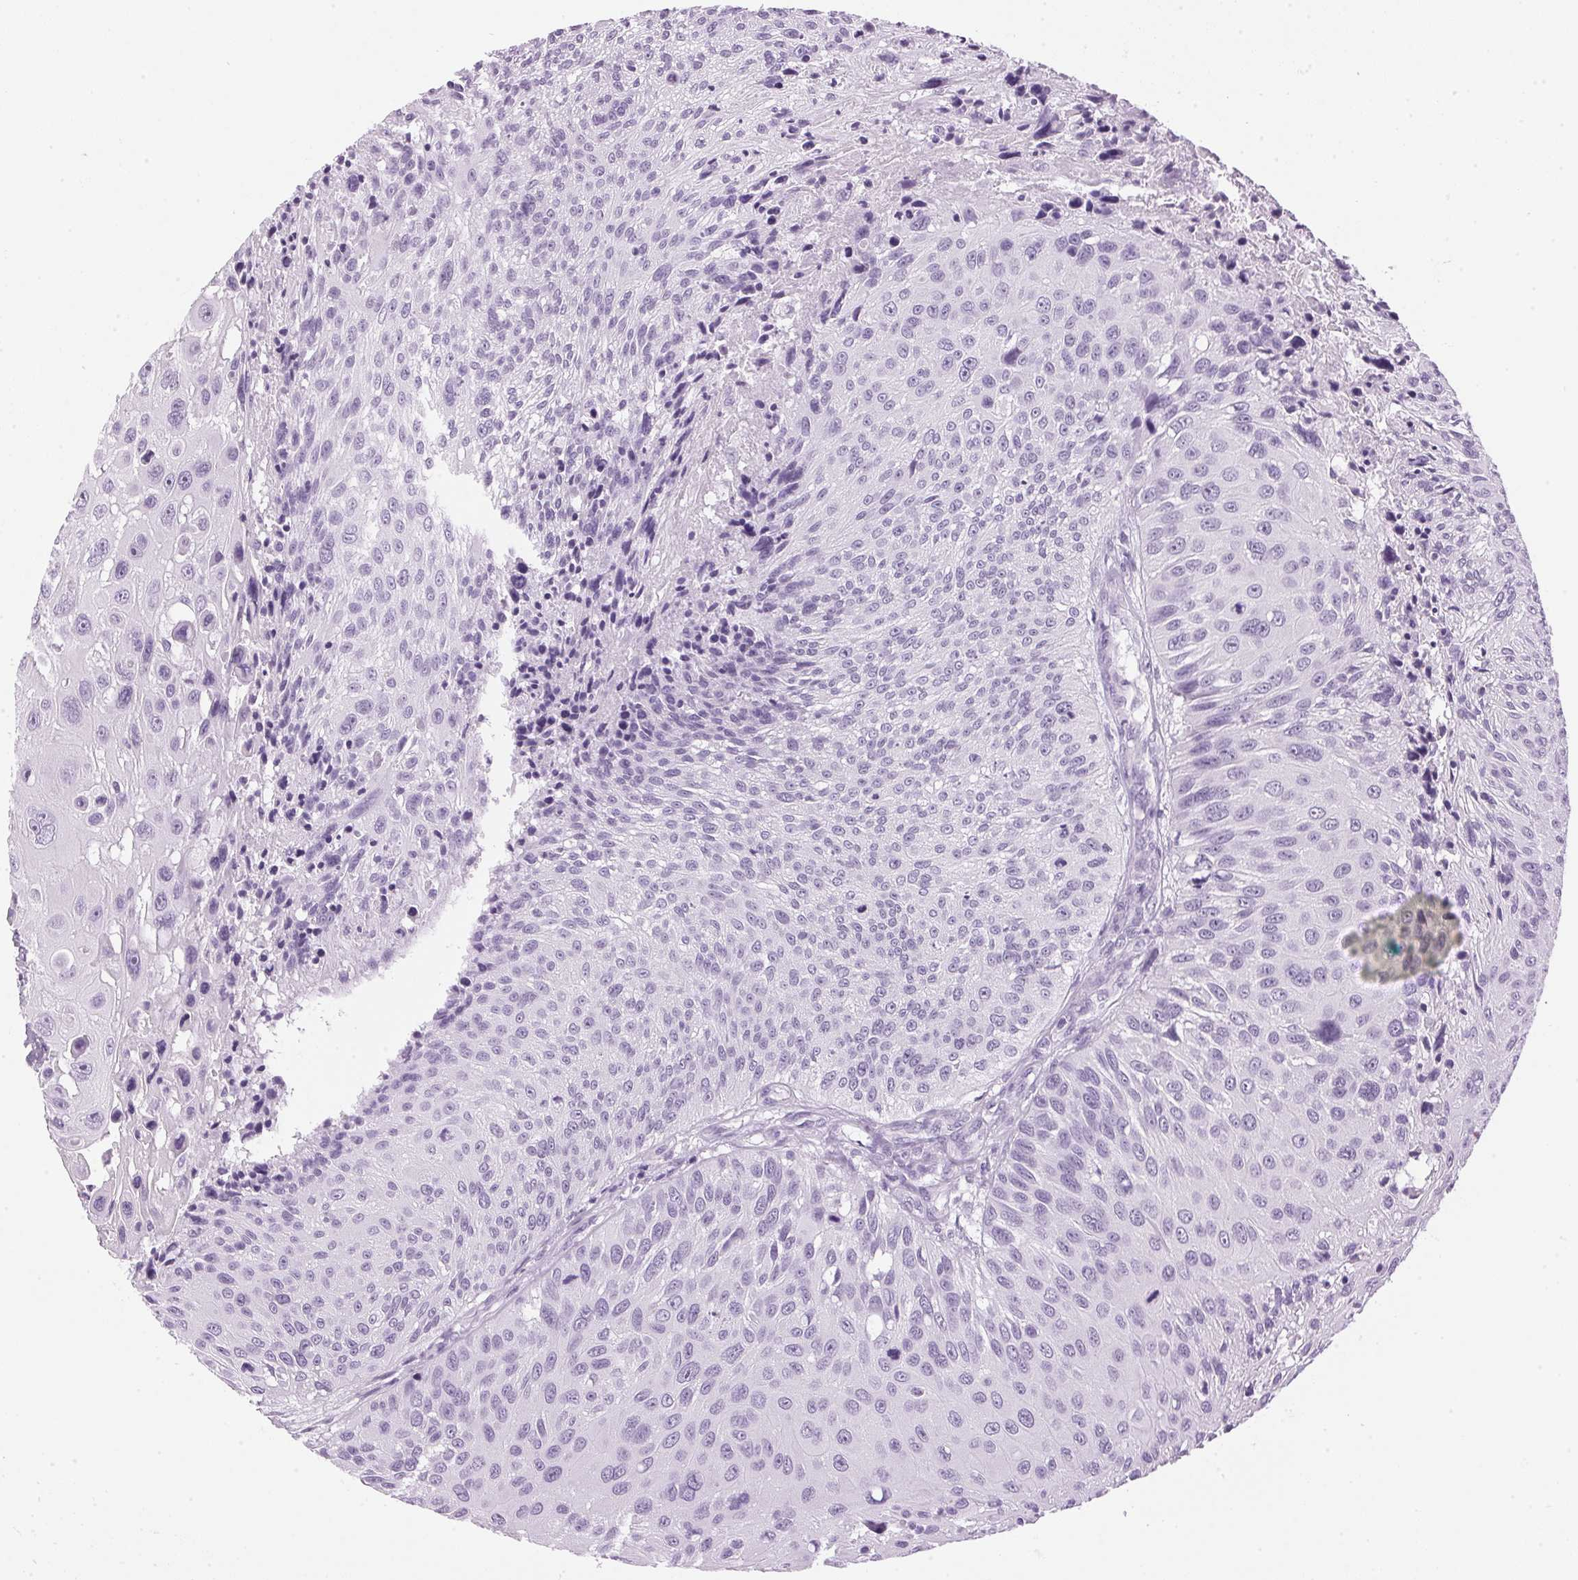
{"staining": {"intensity": "negative", "quantity": "none", "location": "none"}, "tissue": "urothelial cancer", "cell_type": "Tumor cells", "image_type": "cancer", "snomed": [{"axis": "morphology", "description": "Urothelial carcinoma, NOS"}, {"axis": "topography", "description": "Urinary bladder"}], "caption": "An immunohistochemistry photomicrograph of transitional cell carcinoma is shown. There is no staining in tumor cells of transitional cell carcinoma.", "gene": "SP7", "patient": {"sex": "male", "age": 55}}